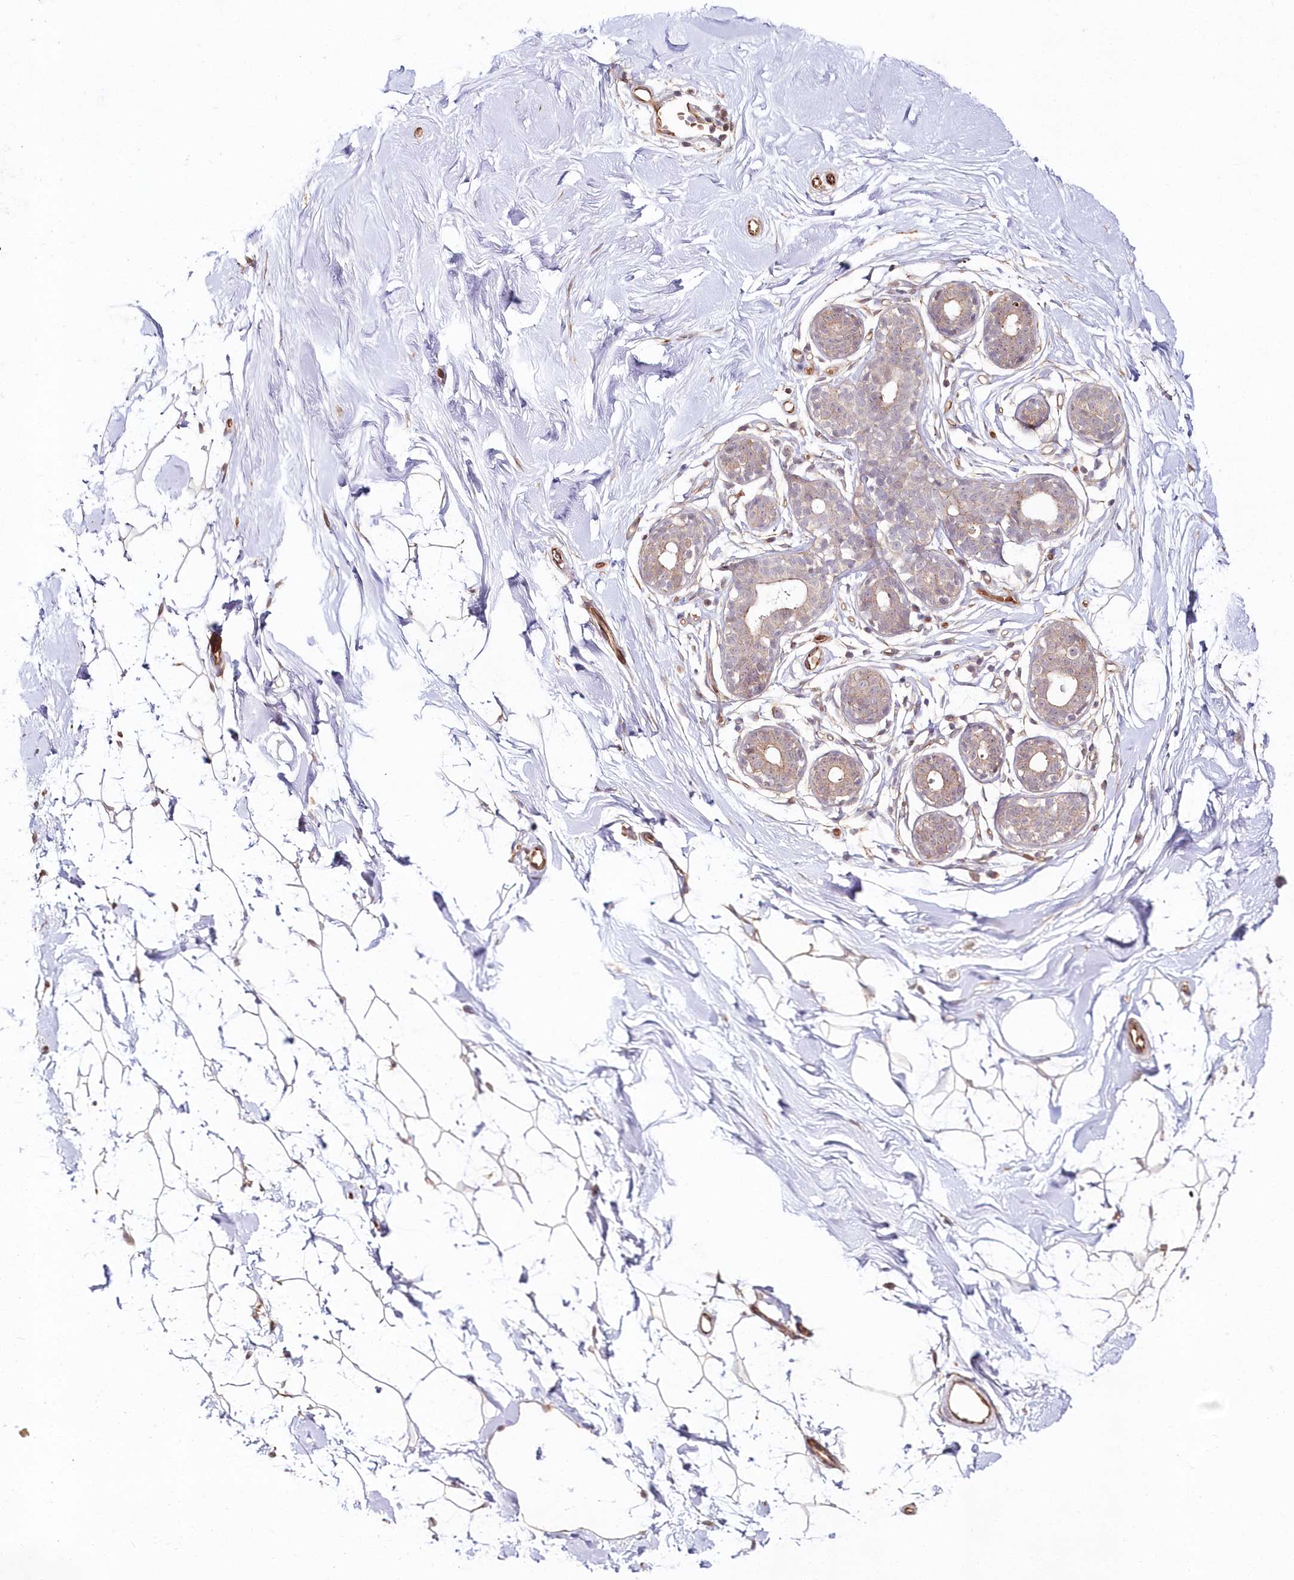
{"staining": {"intensity": "weak", "quantity": "<25%", "location": "cytoplasmic/membranous"}, "tissue": "breast", "cell_type": "Adipocytes", "image_type": "normal", "snomed": [{"axis": "morphology", "description": "Normal tissue, NOS"}, {"axis": "topography", "description": "Breast"}], "caption": "This photomicrograph is of benign breast stained with immunohistochemistry to label a protein in brown with the nuclei are counter-stained blue. There is no staining in adipocytes.", "gene": "HYCC2", "patient": {"sex": "female", "age": 26}}